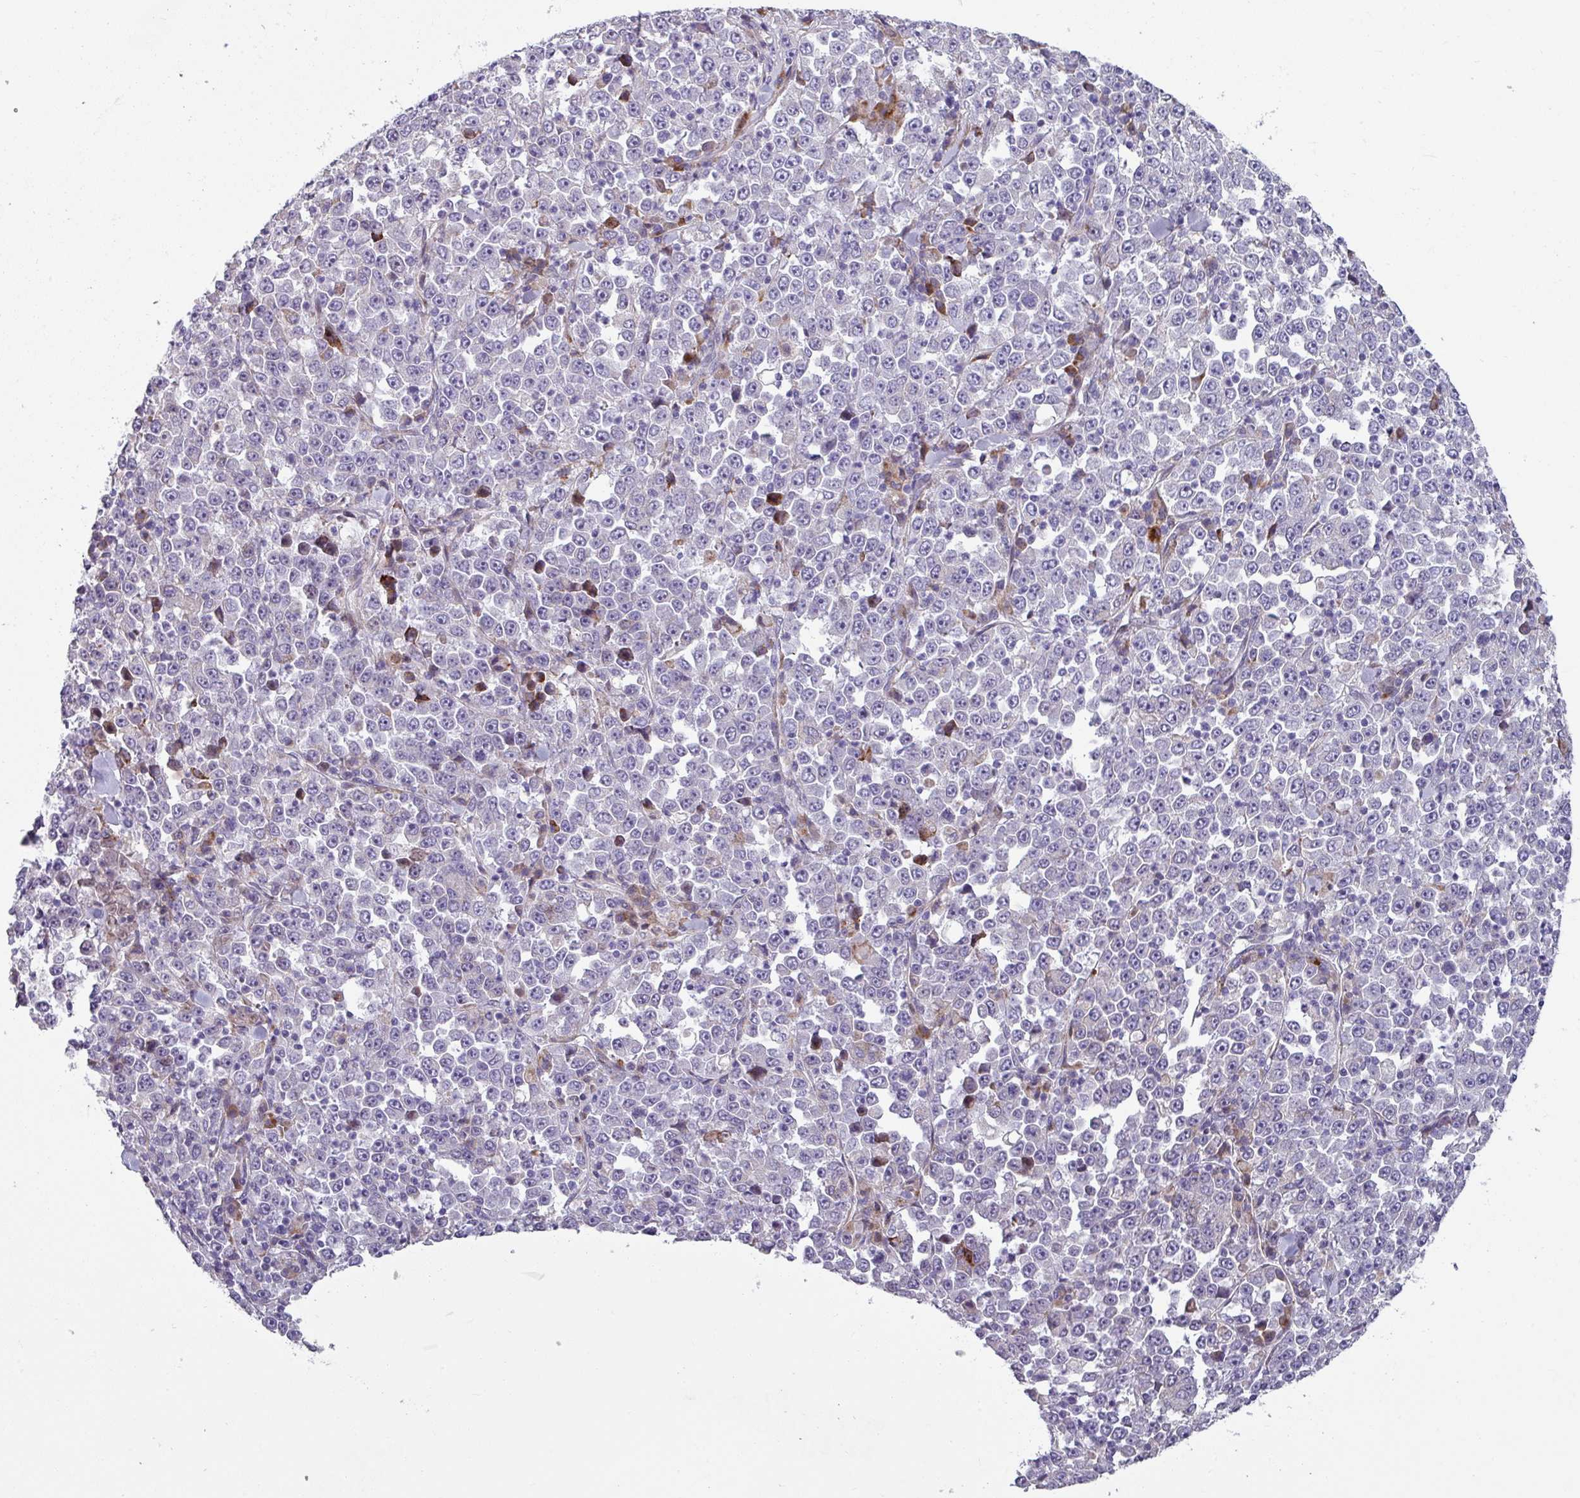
{"staining": {"intensity": "negative", "quantity": "none", "location": "none"}, "tissue": "stomach cancer", "cell_type": "Tumor cells", "image_type": "cancer", "snomed": [{"axis": "morphology", "description": "Normal tissue, NOS"}, {"axis": "morphology", "description": "Adenocarcinoma, NOS"}, {"axis": "topography", "description": "Stomach, upper"}, {"axis": "topography", "description": "Stomach"}], "caption": "A high-resolution image shows immunohistochemistry (IHC) staining of stomach adenocarcinoma, which displays no significant staining in tumor cells.", "gene": "KLHL3", "patient": {"sex": "male", "age": 59}}